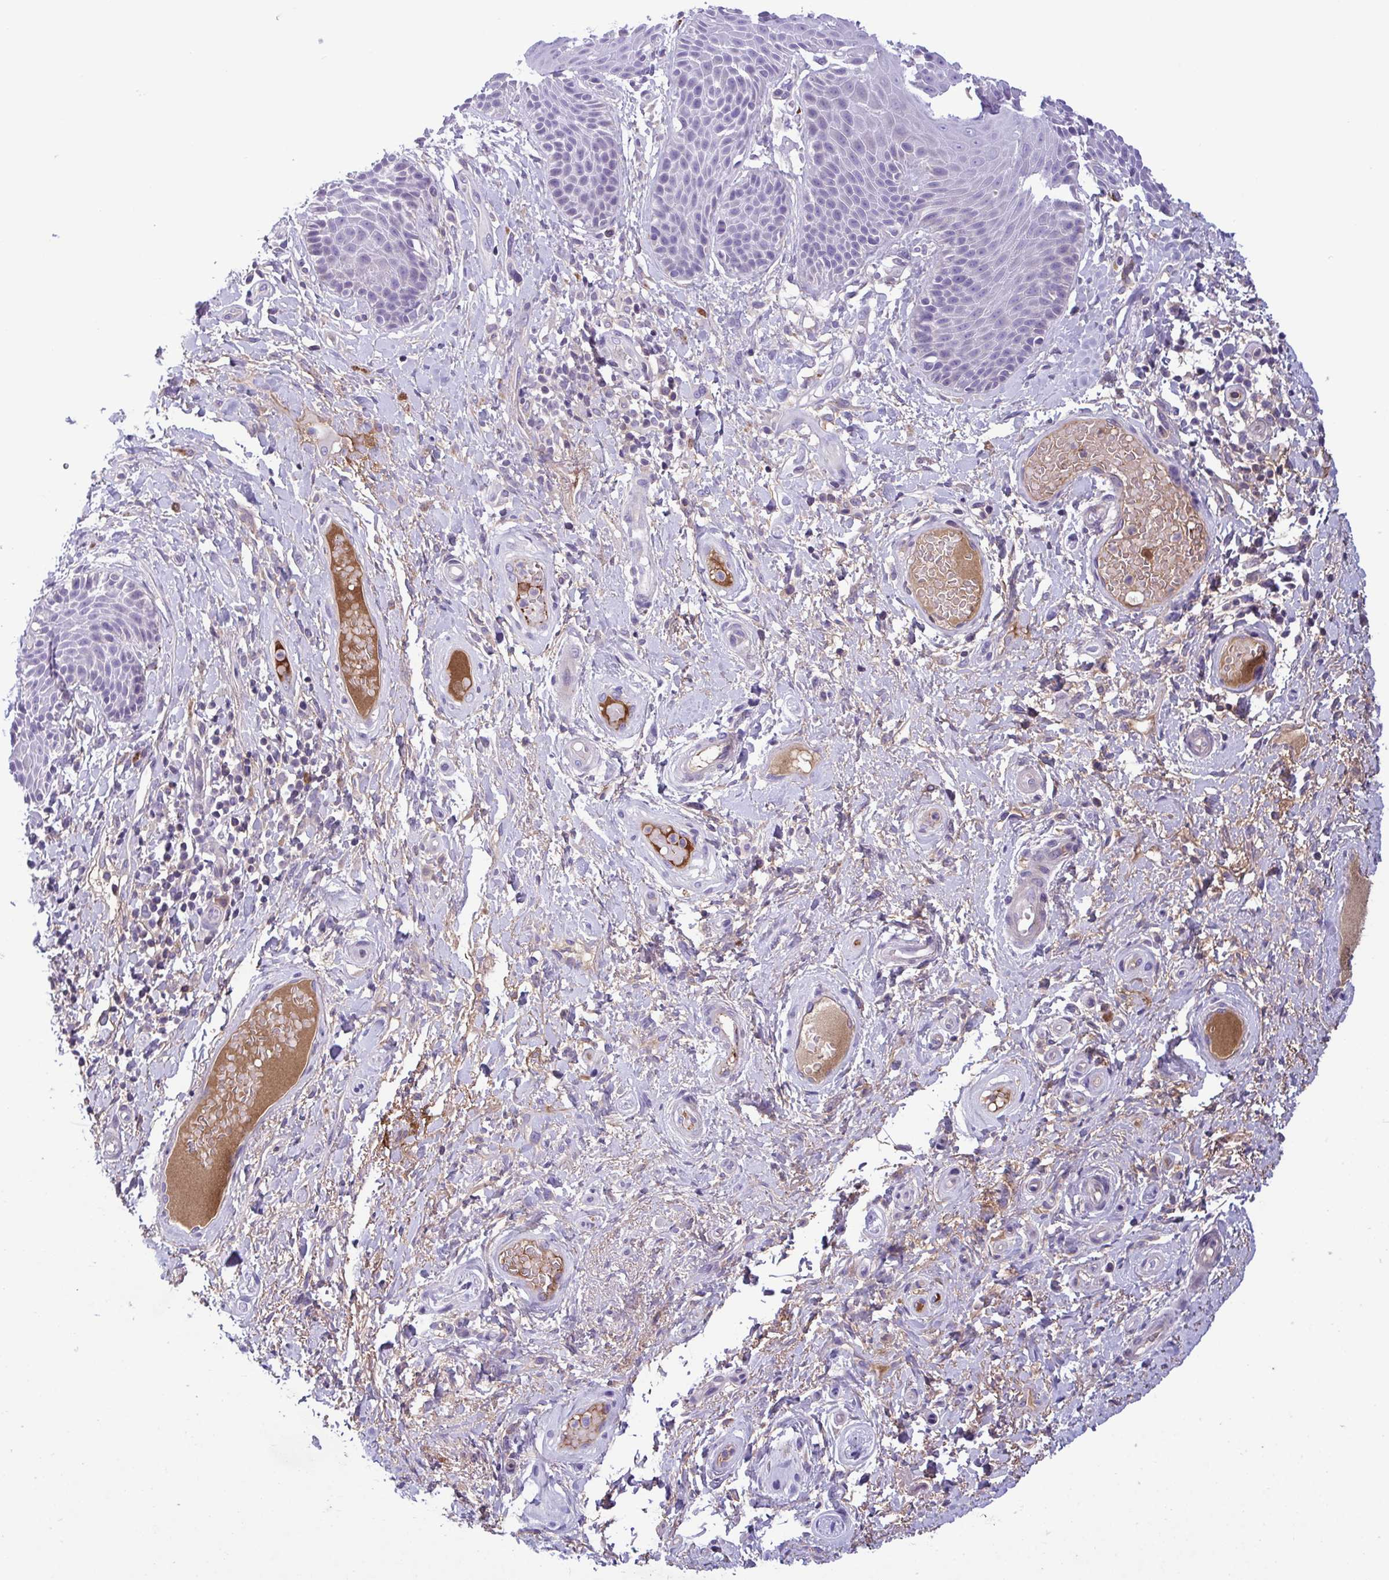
{"staining": {"intensity": "negative", "quantity": "none", "location": "none"}, "tissue": "skin", "cell_type": "Epidermal cells", "image_type": "normal", "snomed": [{"axis": "morphology", "description": "Normal tissue, NOS"}, {"axis": "topography", "description": "Anal"}, {"axis": "topography", "description": "Peripheral nerve tissue"}], "caption": "This is an immunohistochemistry (IHC) micrograph of benign human skin. There is no expression in epidermal cells.", "gene": "F13B", "patient": {"sex": "male", "age": 51}}